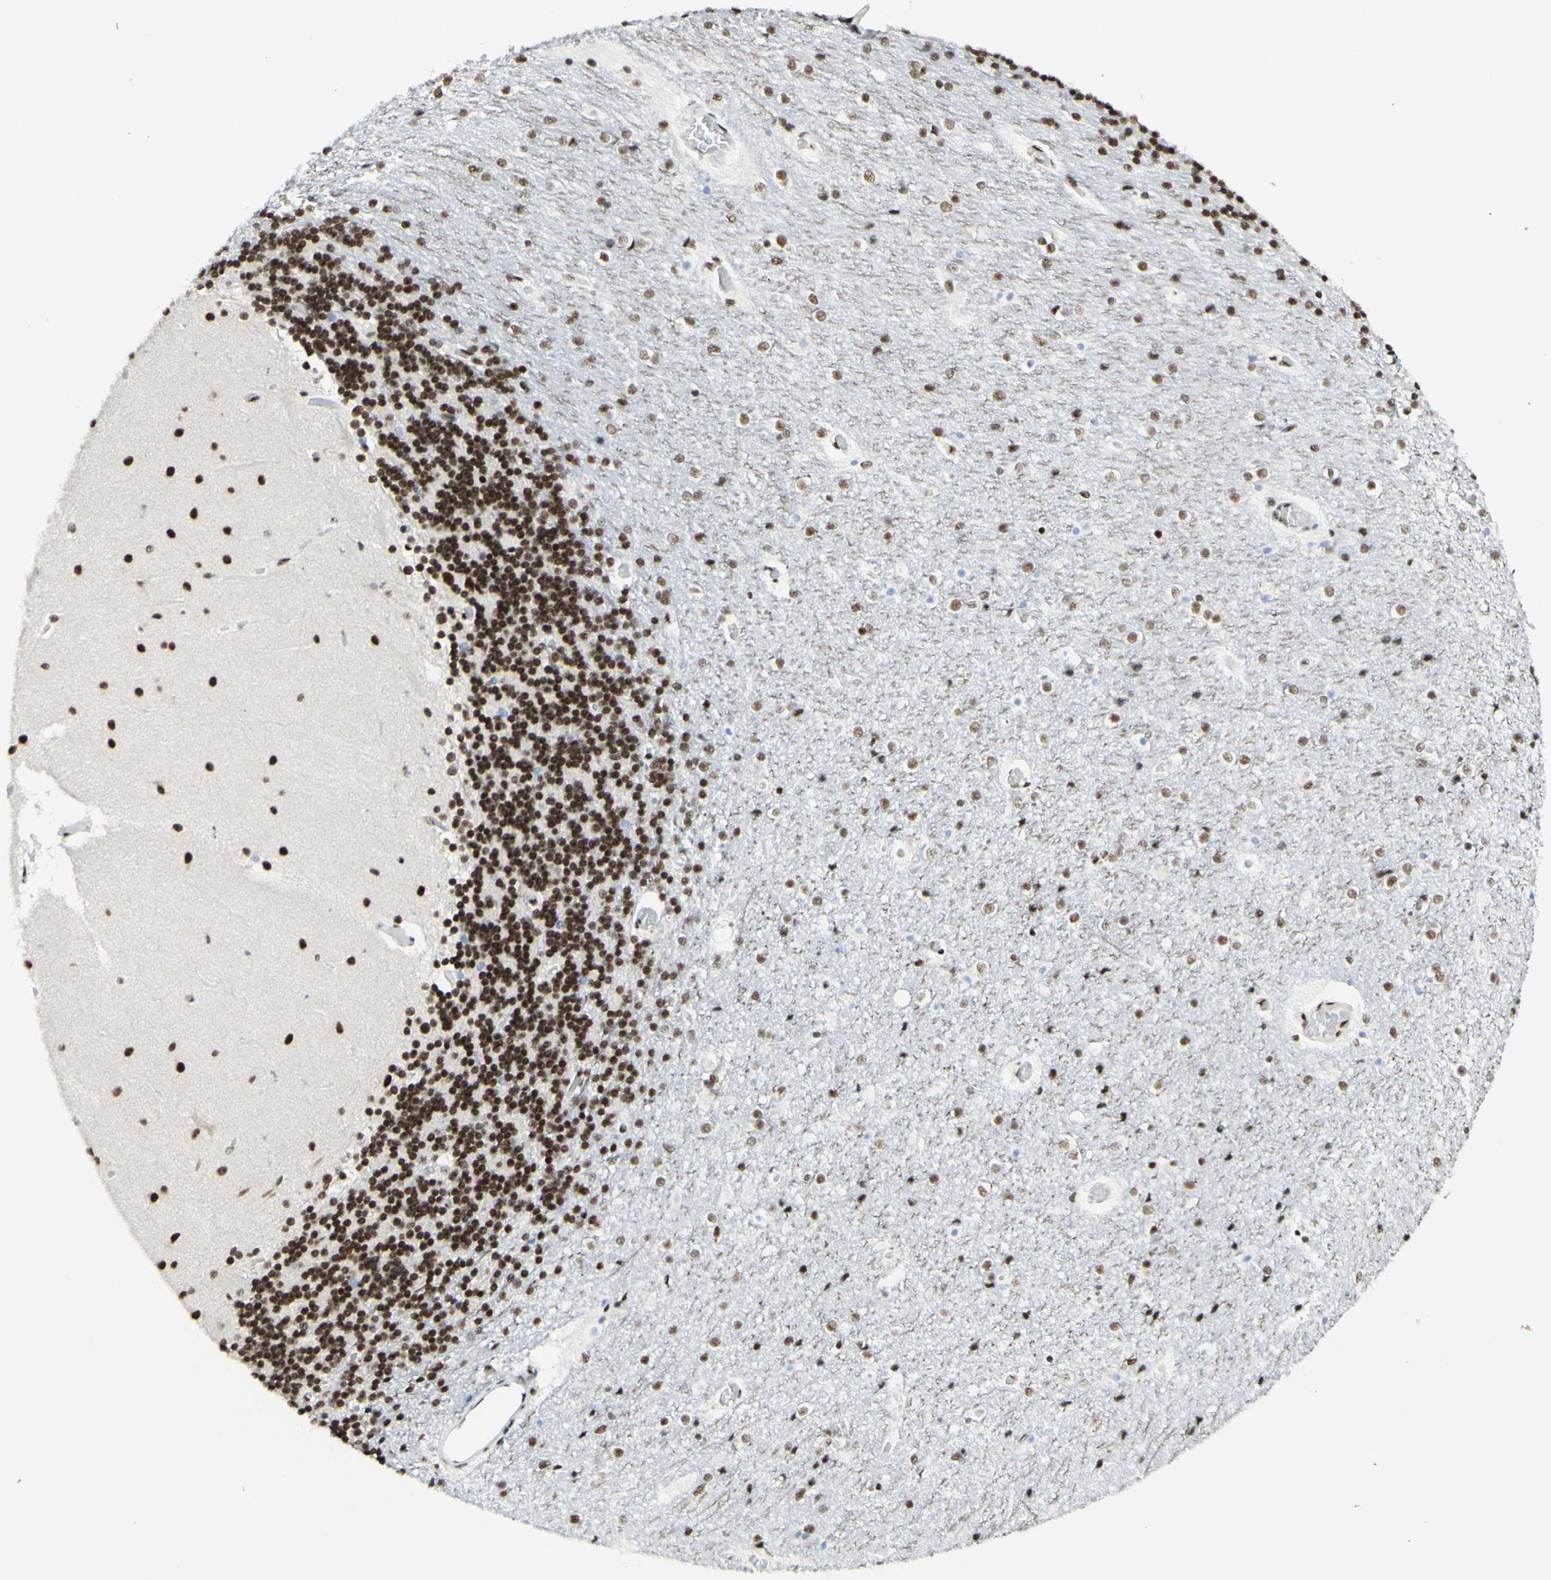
{"staining": {"intensity": "strong", "quantity": ">75%", "location": "nuclear"}, "tissue": "cerebellum", "cell_type": "Cells in granular layer", "image_type": "normal", "snomed": [{"axis": "morphology", "description": "Normal tissue, NOS"}, {"axis": "topography", "description": "Cerebellum"}], "caption": "The micrograph displays a brown stain indicating the presence of a protein in the nuclear of cells in granular layer in cerebellum. The staining was performed using DAB (3,3'-diaminobenzidine) to visualize the protein expression in brown, while the nuclei were stained in blue with hematoxylin (Magnification: 20x).", "gene": "WTAP", "patient": {"sex": "female", "age": 54}}